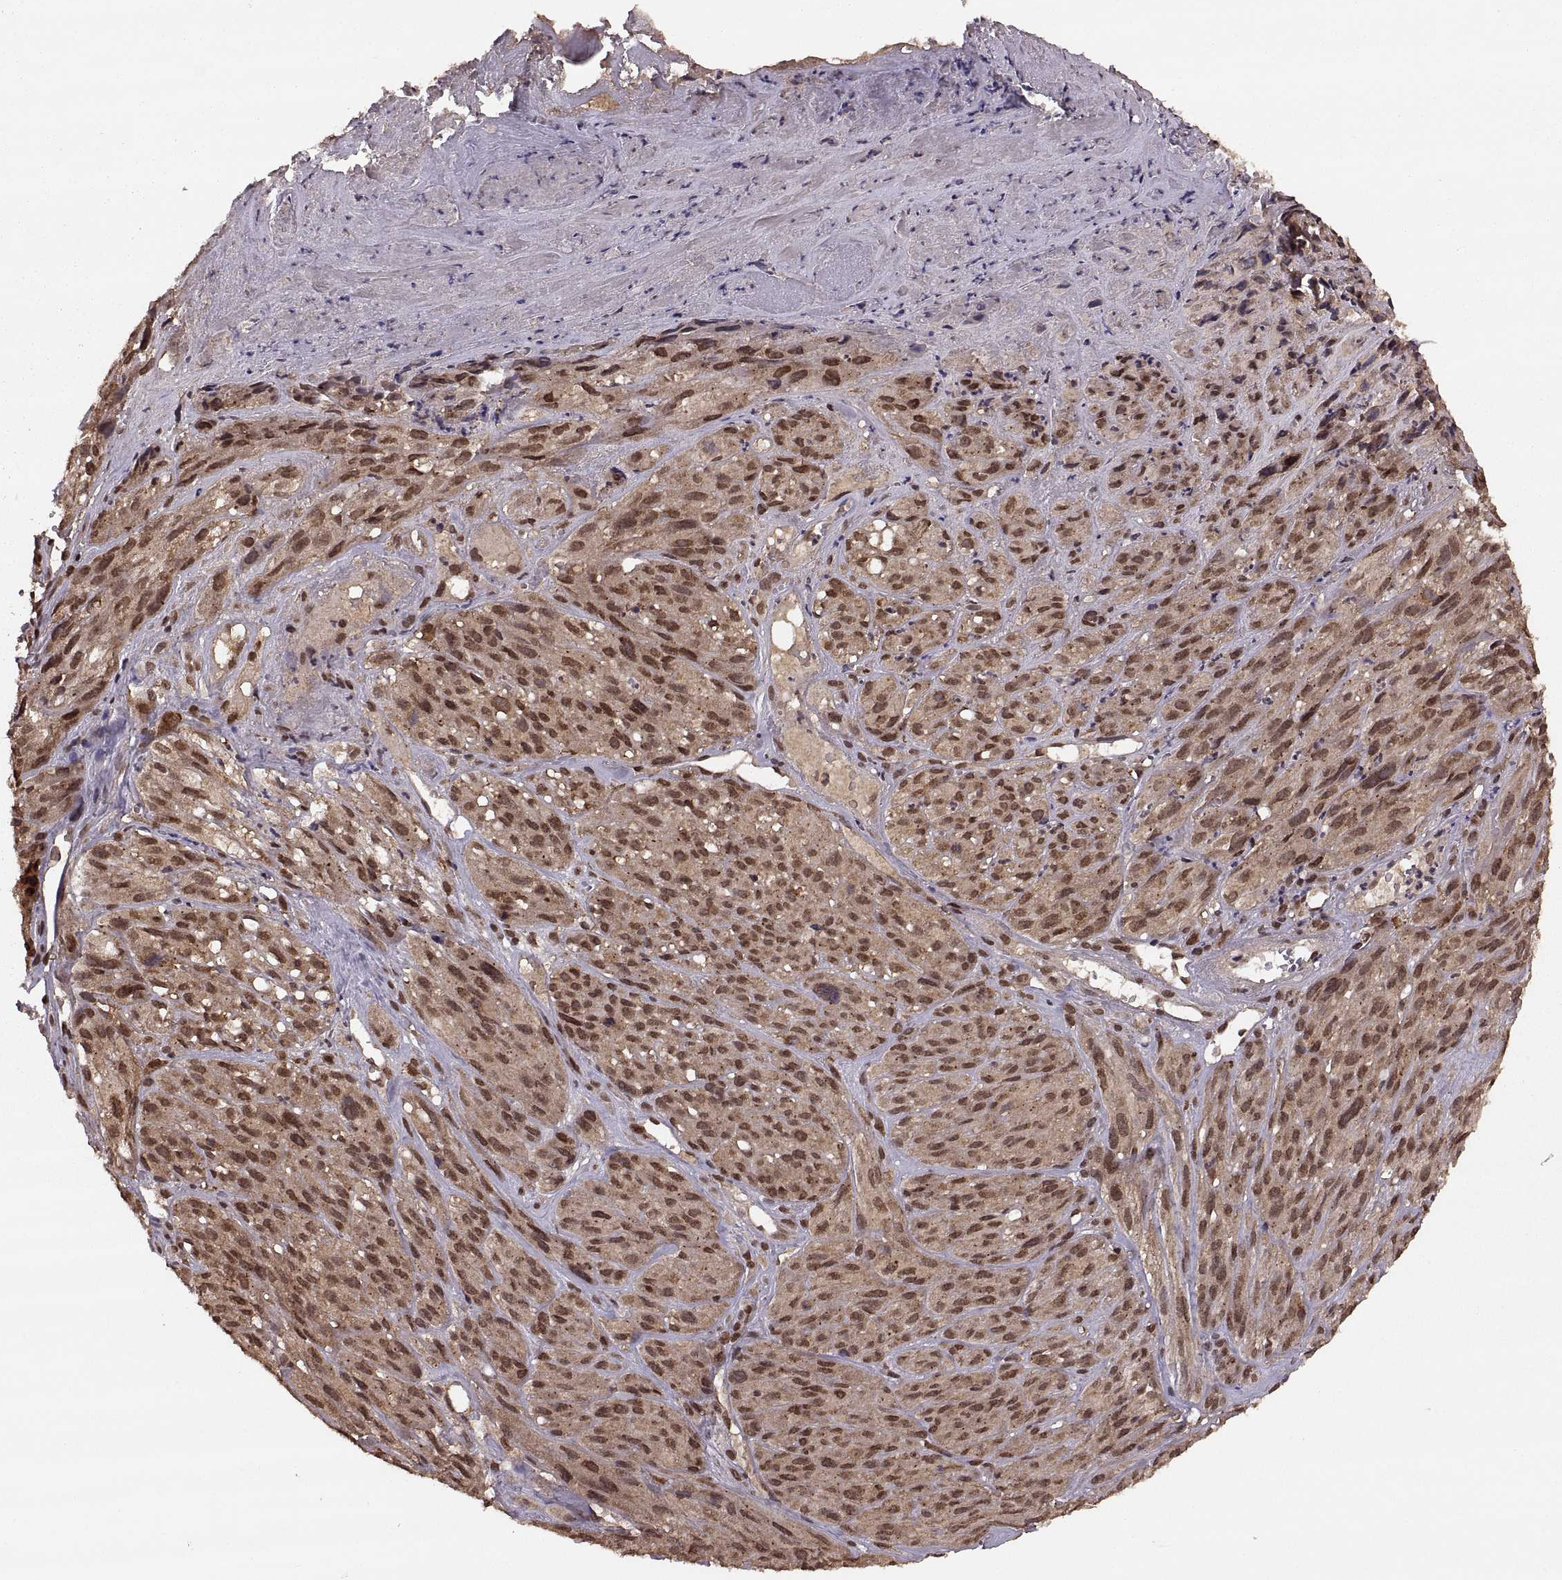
{"staining": {"intensity": "moderate", "quantity": ">75%", "location": "cytoplasmic/membranous,nuclear"}, "tissue": "melanoma", "cell_type": "Tumor cells", "image_type": "cancer", "snomed": [{"axis": "morphology", "description": "Malignant melanoma, NOS"}, {"axis": "topography", "description": "Skin"}], "caption": "Immunohistochemical staining of malignant melanoma shows moderate cytoplasmic/membranous and nuclear protein positivity in approximately >75% of tumor cells.", "gene": "RFT1", "patient": {"sex": "male", "age": 51}}